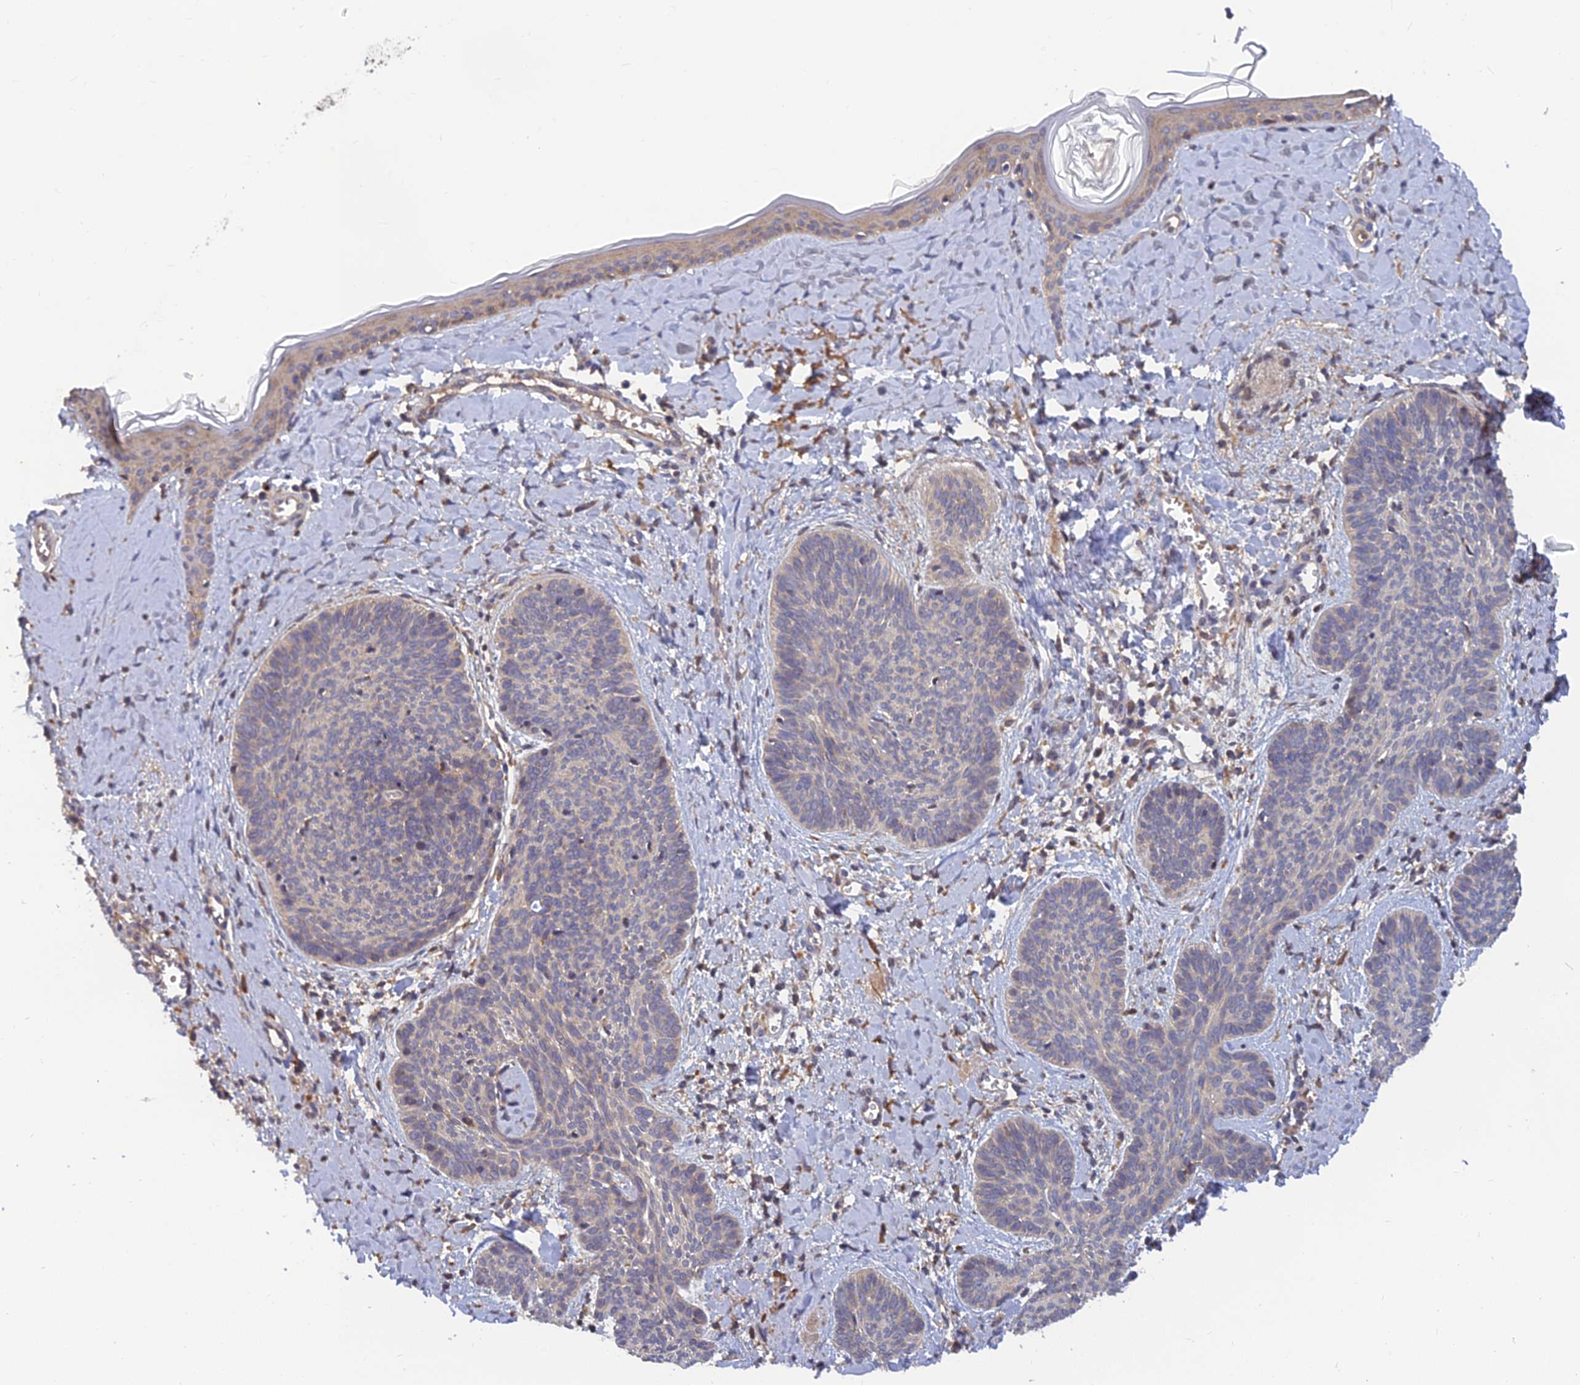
{"staining": {"intensity": "negative", "quantity": "none", "location": "none"}, "tissue": "skin cancer", "cell_type": "Tumor cells", "image_type": "cancer", "snomed": [{"axis": "morphology", "description": "Basal cell carcinoma"}, {"axis": "topography", "description": "Skin"}], "caption": "DAB (3,3'-diaminobenzidine) immunohistochemical staining of skin cancer displays no significant expression in tumor cells.", "gene": "FAM151B", "patient": {"sex": "female", "age": 81}}